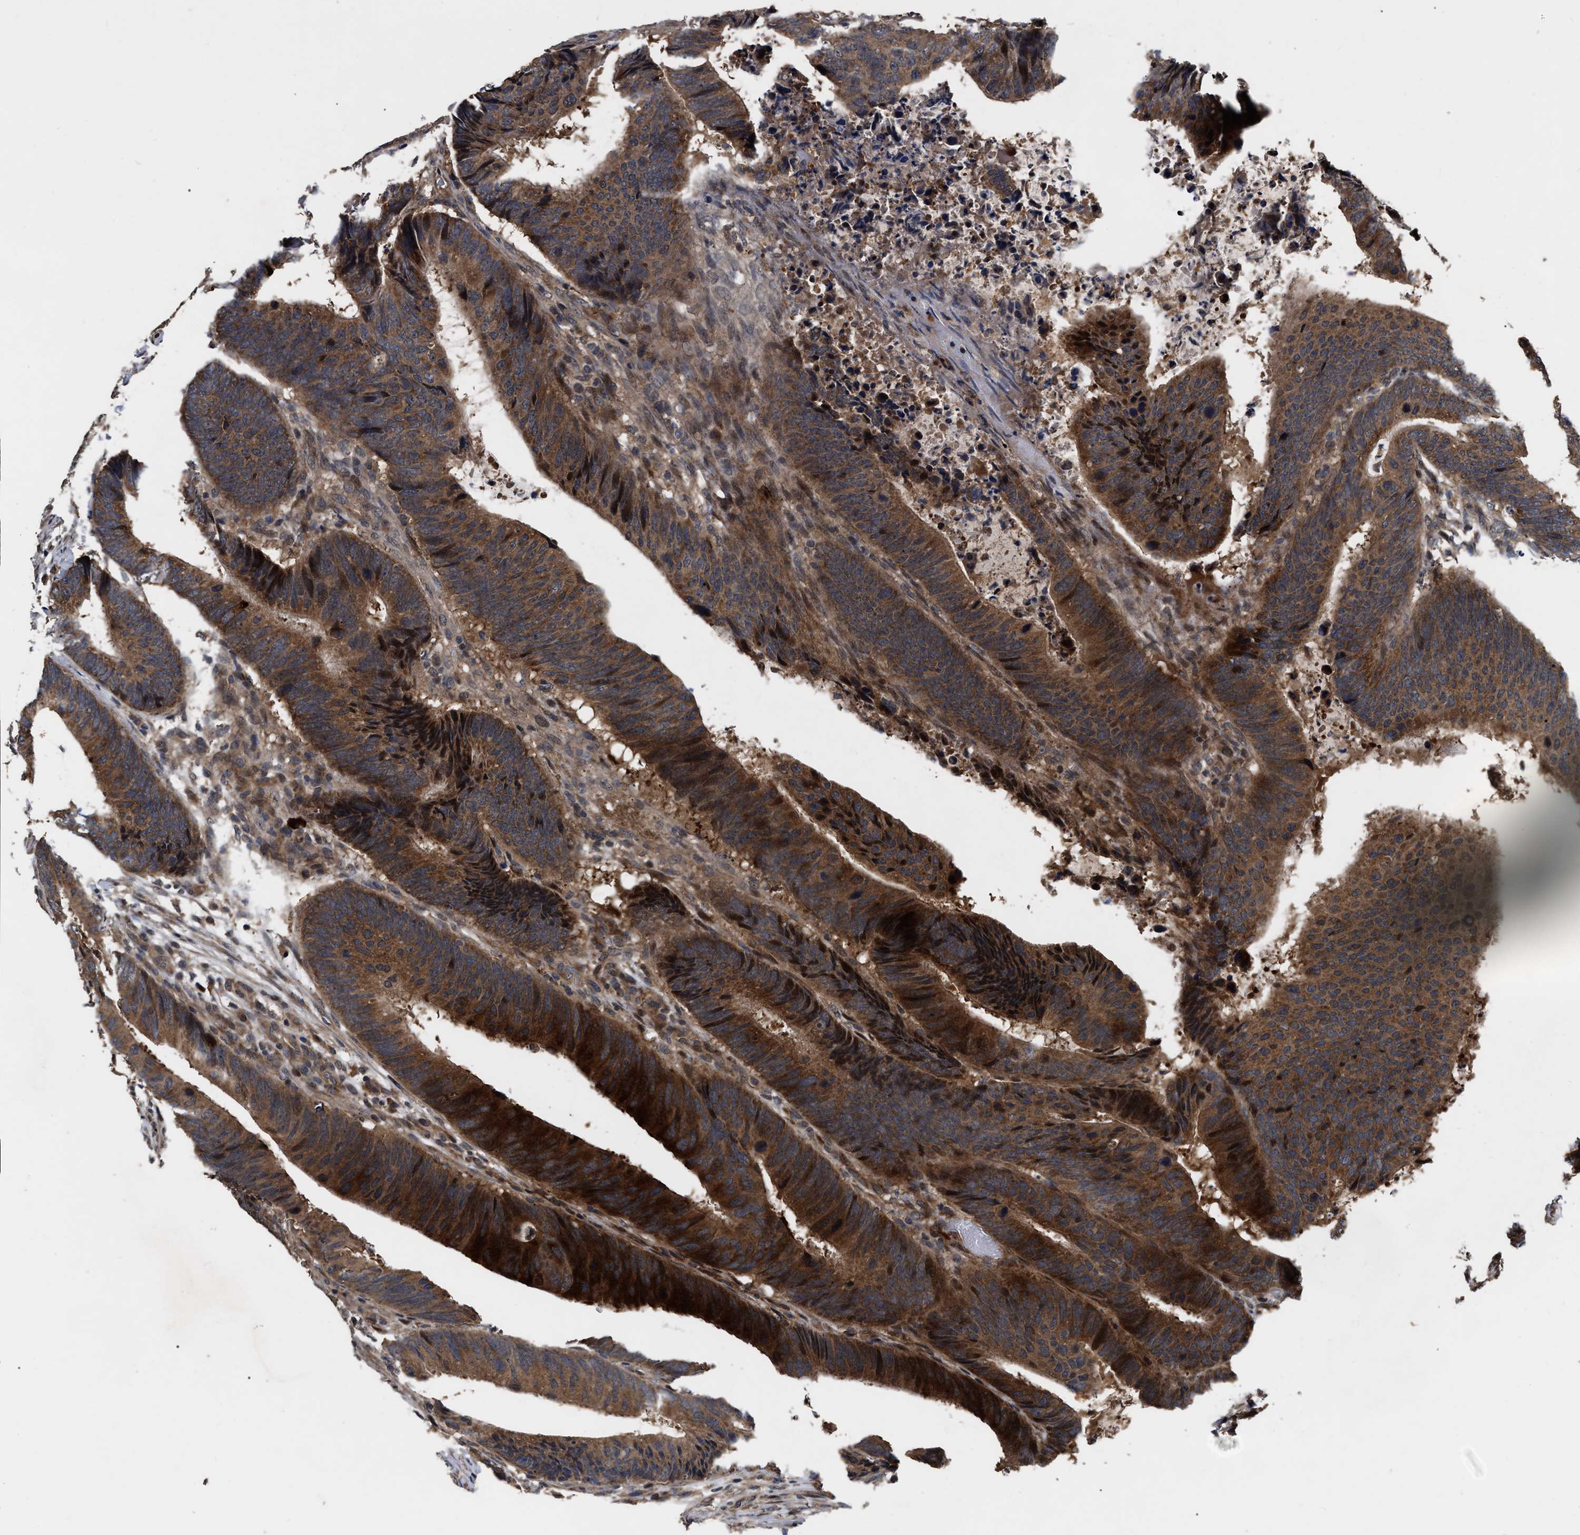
{"staining": {"intensity": "strong", "quantity": ">75%", "location": "cytoplasmic/membranous"}, "tissue": "colorectal cancer", "cell_type": "Tumor cells", "image_type": "cancer", "snomed": [{"axis": "morphology", "description": "Adenocarcinoma, NOS"}, {"axis": "topography", "description": "Colon"}], "caption": "Adenocarcinoma (colorectal) stained with a brown dye exhibits strong cytoplasmic/membranous positive positivity in approximately >75% of tumor cells.", "gene": "PPWD1", "patient": {"sex": "male", "age": 56}}